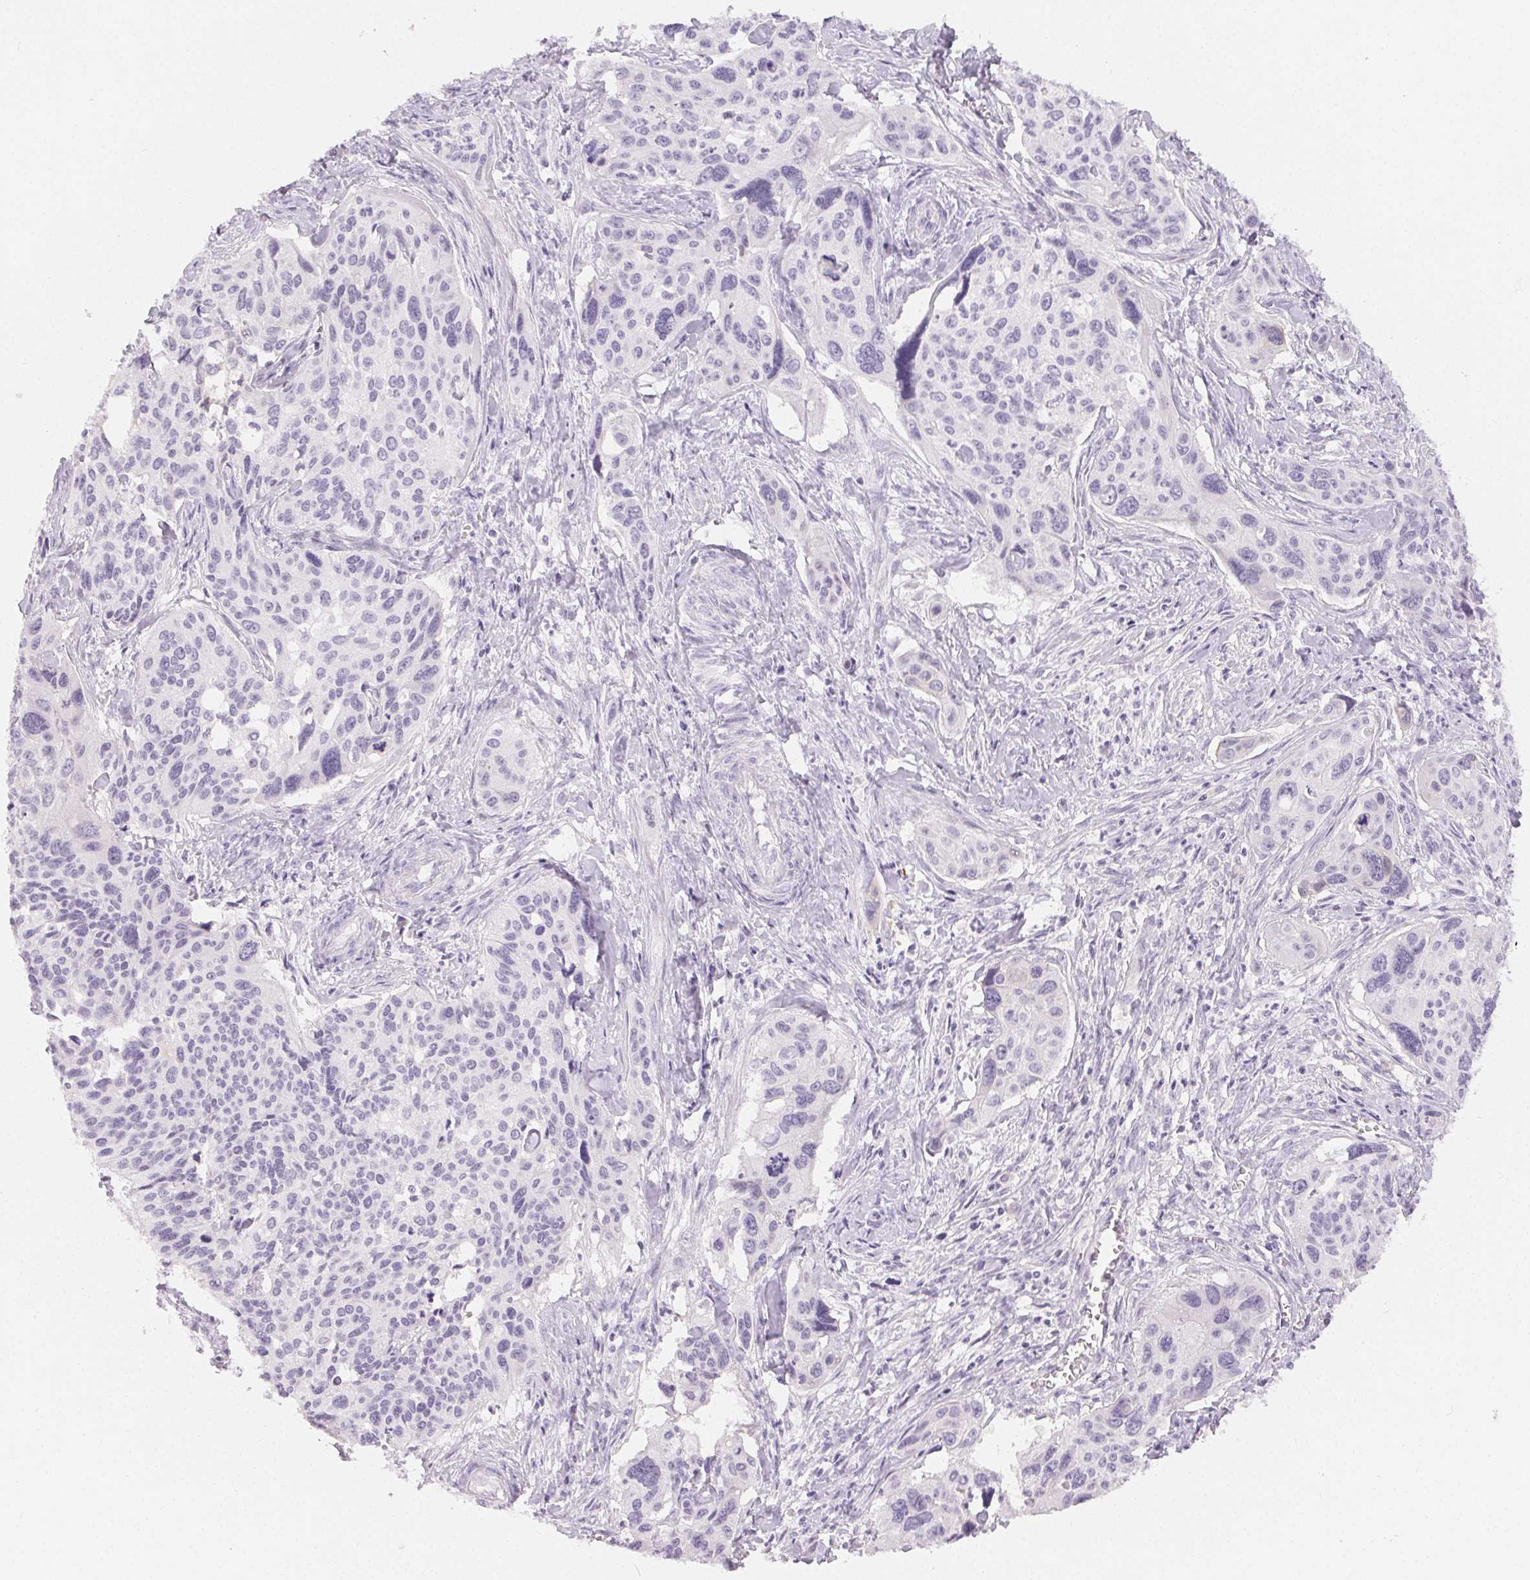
{"staining": {"intensity": "negative", "quantity": "none", "location": "none"}, "tissue": "cervical cancer", "cell_type": "Tumor cells", "image_type": "cancer", "snomed": [{"axis": "morphology", "description": "Squamous cell carcinoma, NOS"}, {"axis": "topography", "description": "Cervix"}], "caption": "A high-resolution photomicrograph shows immunohistochemistry (IHC) staining of cervical cancer, which shows no significant positivity in tumor cells. (Immunohistochemistry, brightfield microscopy, high magnification).", "gene": "MIOX", "patient": {"sex": "female", "age": 31}}